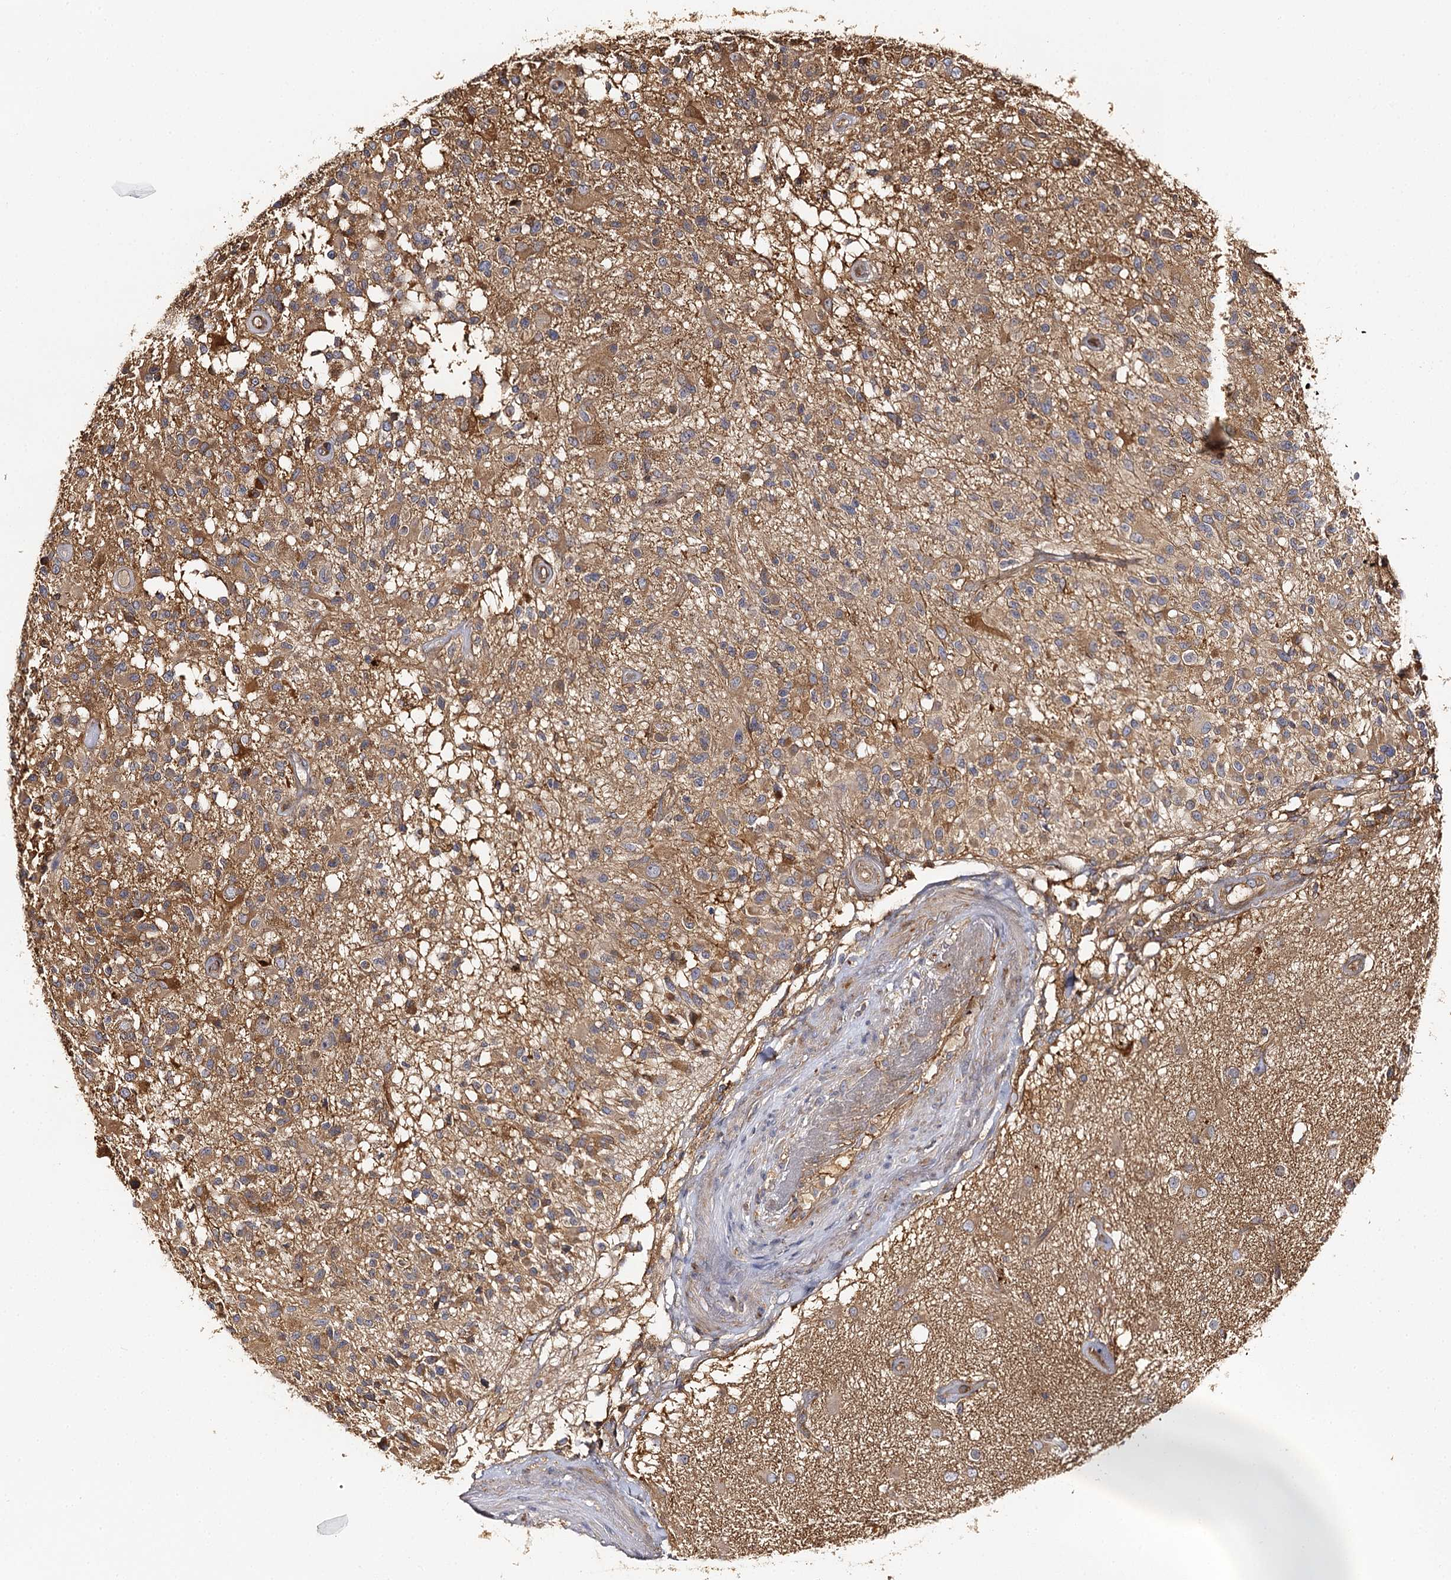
{"staining": {"intensity": "moderate", "quantity": ">75%", "location": "cytoplasmic/membranous"}, "tissue": "glioma", "cell_type": "Tumor cells", "image_type": "cancer", "snomed": [{"axis": "morphology", "description": "Glioma, malignant, High grade"}, {"axis": "morphology", "description": "Glioblastoma, NOS"}, {"axis": "topography", "description": "Brain"}], "caption": "Immunohistochemistry (DAB (3,3'-diaminobenzidine)) staining of glioblastoma exhibits moderate cytoplasmic/membranous protein positivity in approximately >75% of tumor cells.", "gene": "SEC24B", "patient": {"sex": "male", "age": 60}}